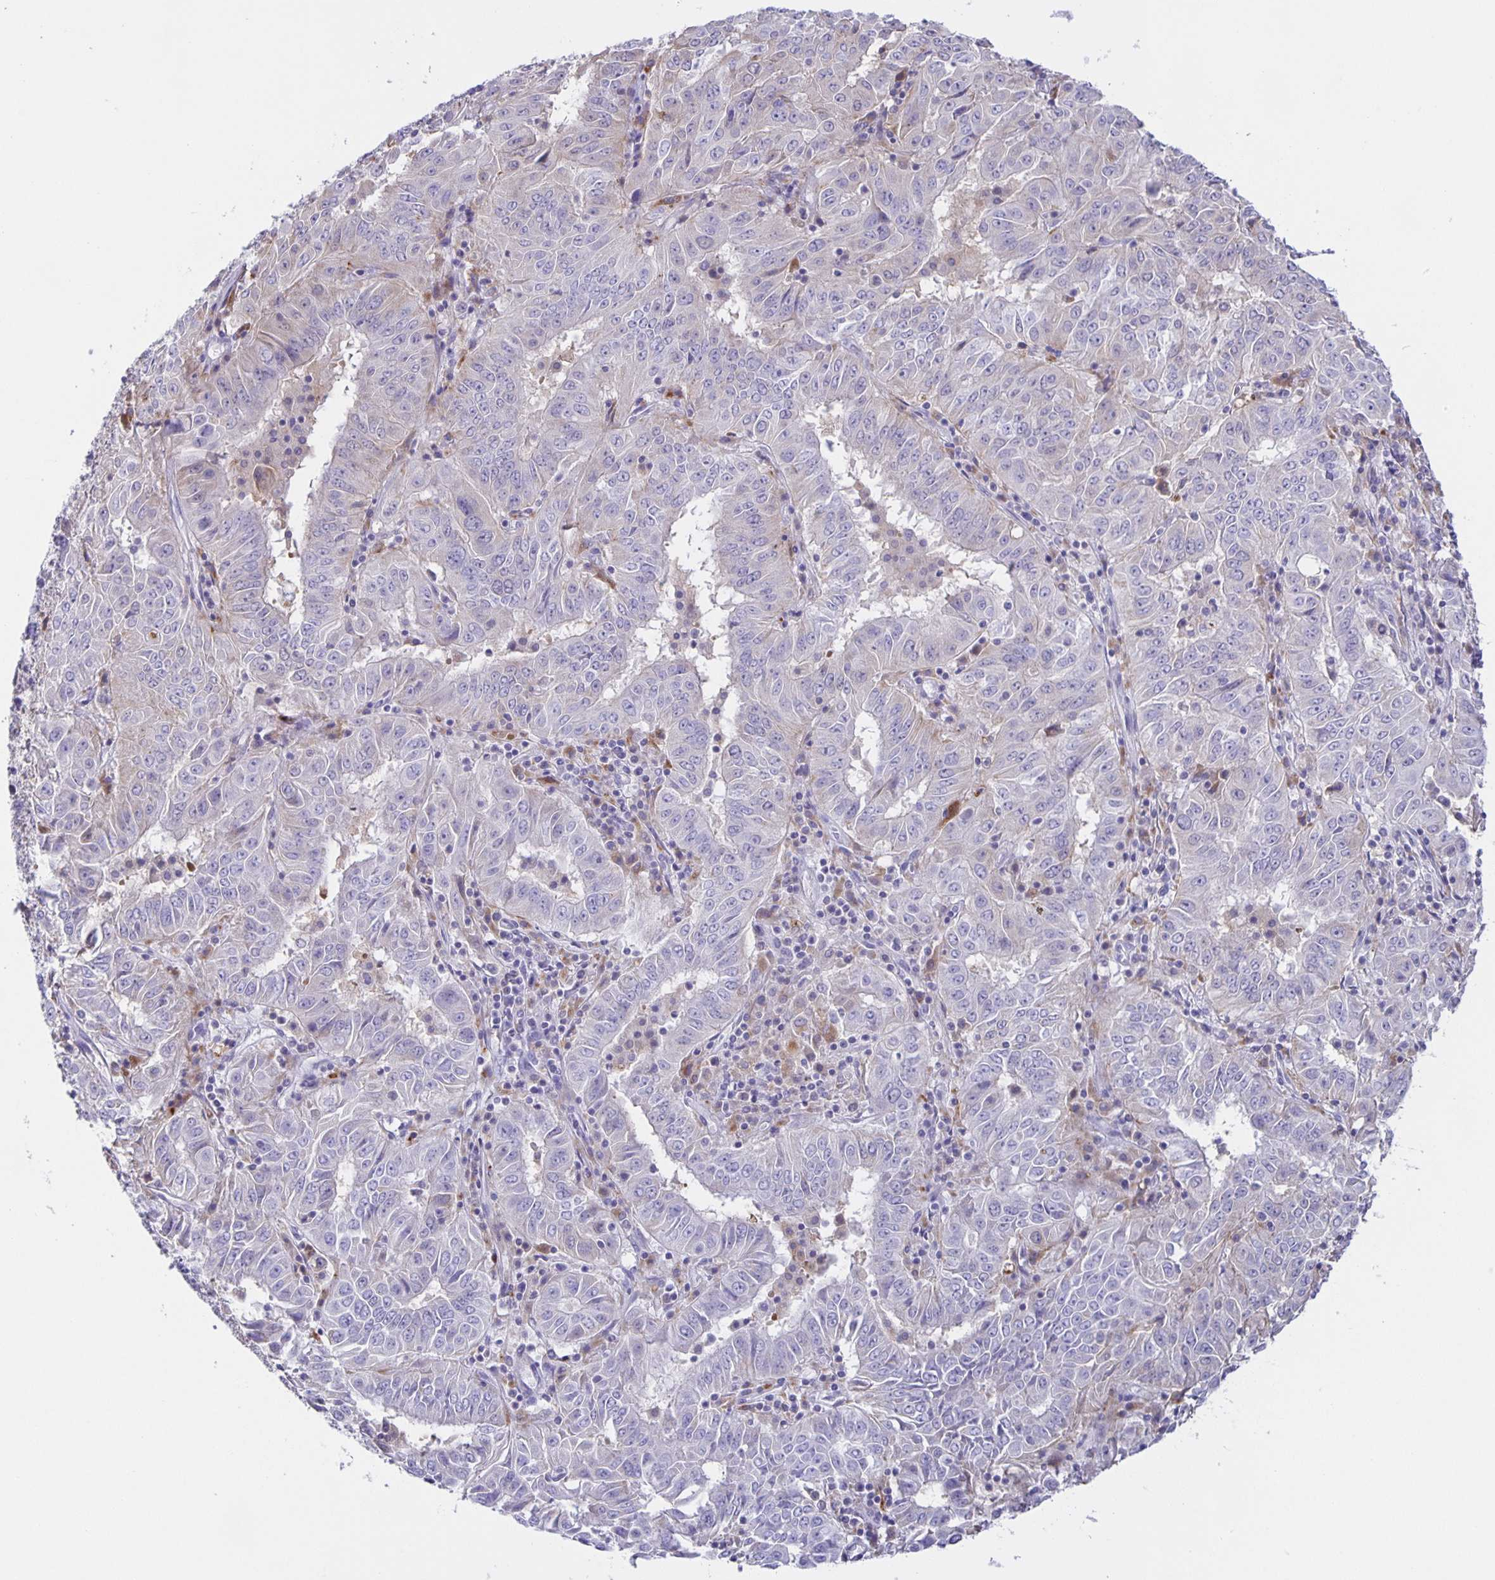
{"staining": {"intensity": "negative", "quantity": "none", "location": "none"}, "tissue": "pancreatic cancer", "cell_type": "Tumor cells", "image_type": "cancer", "snomed": [{"axis": "morphology", "description": "Adenocarcinoma, NOS"}, {"axis": "topography", "description": "Pancreas"}], "caption": "The immunohistochemistry image has no significant positivity in tumor cells of pancreatic cancer tissue.", "gene": "LIPA", "patient": {"sex": "male", "age": 63}}